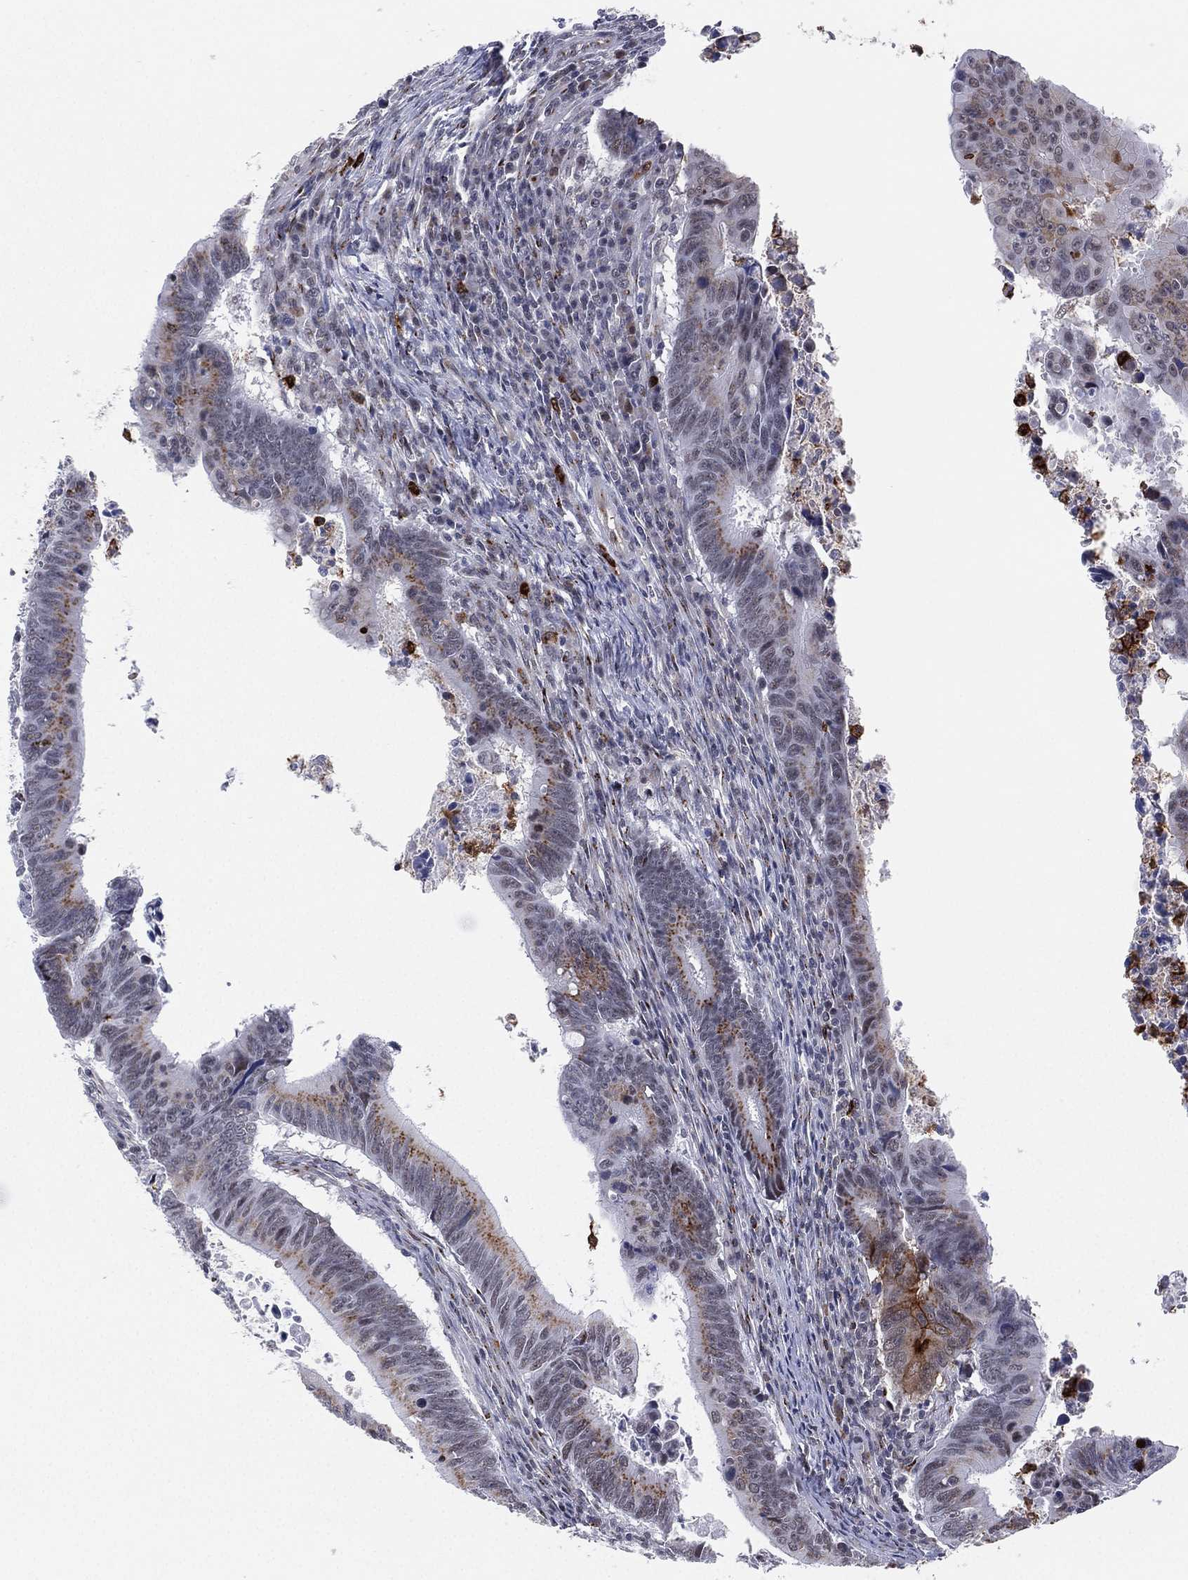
{"staining": {"intensity": "moderate", "quantity": "<25%", "location": "cytoplasmic/membranous"}, "tissue": "colorectal cancer", "cell_type": "Tumor cells", "image_type": "cancer", "snomed": [{"axis": "morphology", "description": "Adenocarcinoma, NOS"}, {"axis": "topography", "description": "Colon"}], "caption": "Immunohistochemistry histopathology image of colorectal adenocarcinoma stained for a protein (brown), which shows low levels of moderate cytoplasmic/membranous expression in approximately <25% of tumor cells.", "gene": "CD177", "patient": {"sex": "female", "age": 87}}